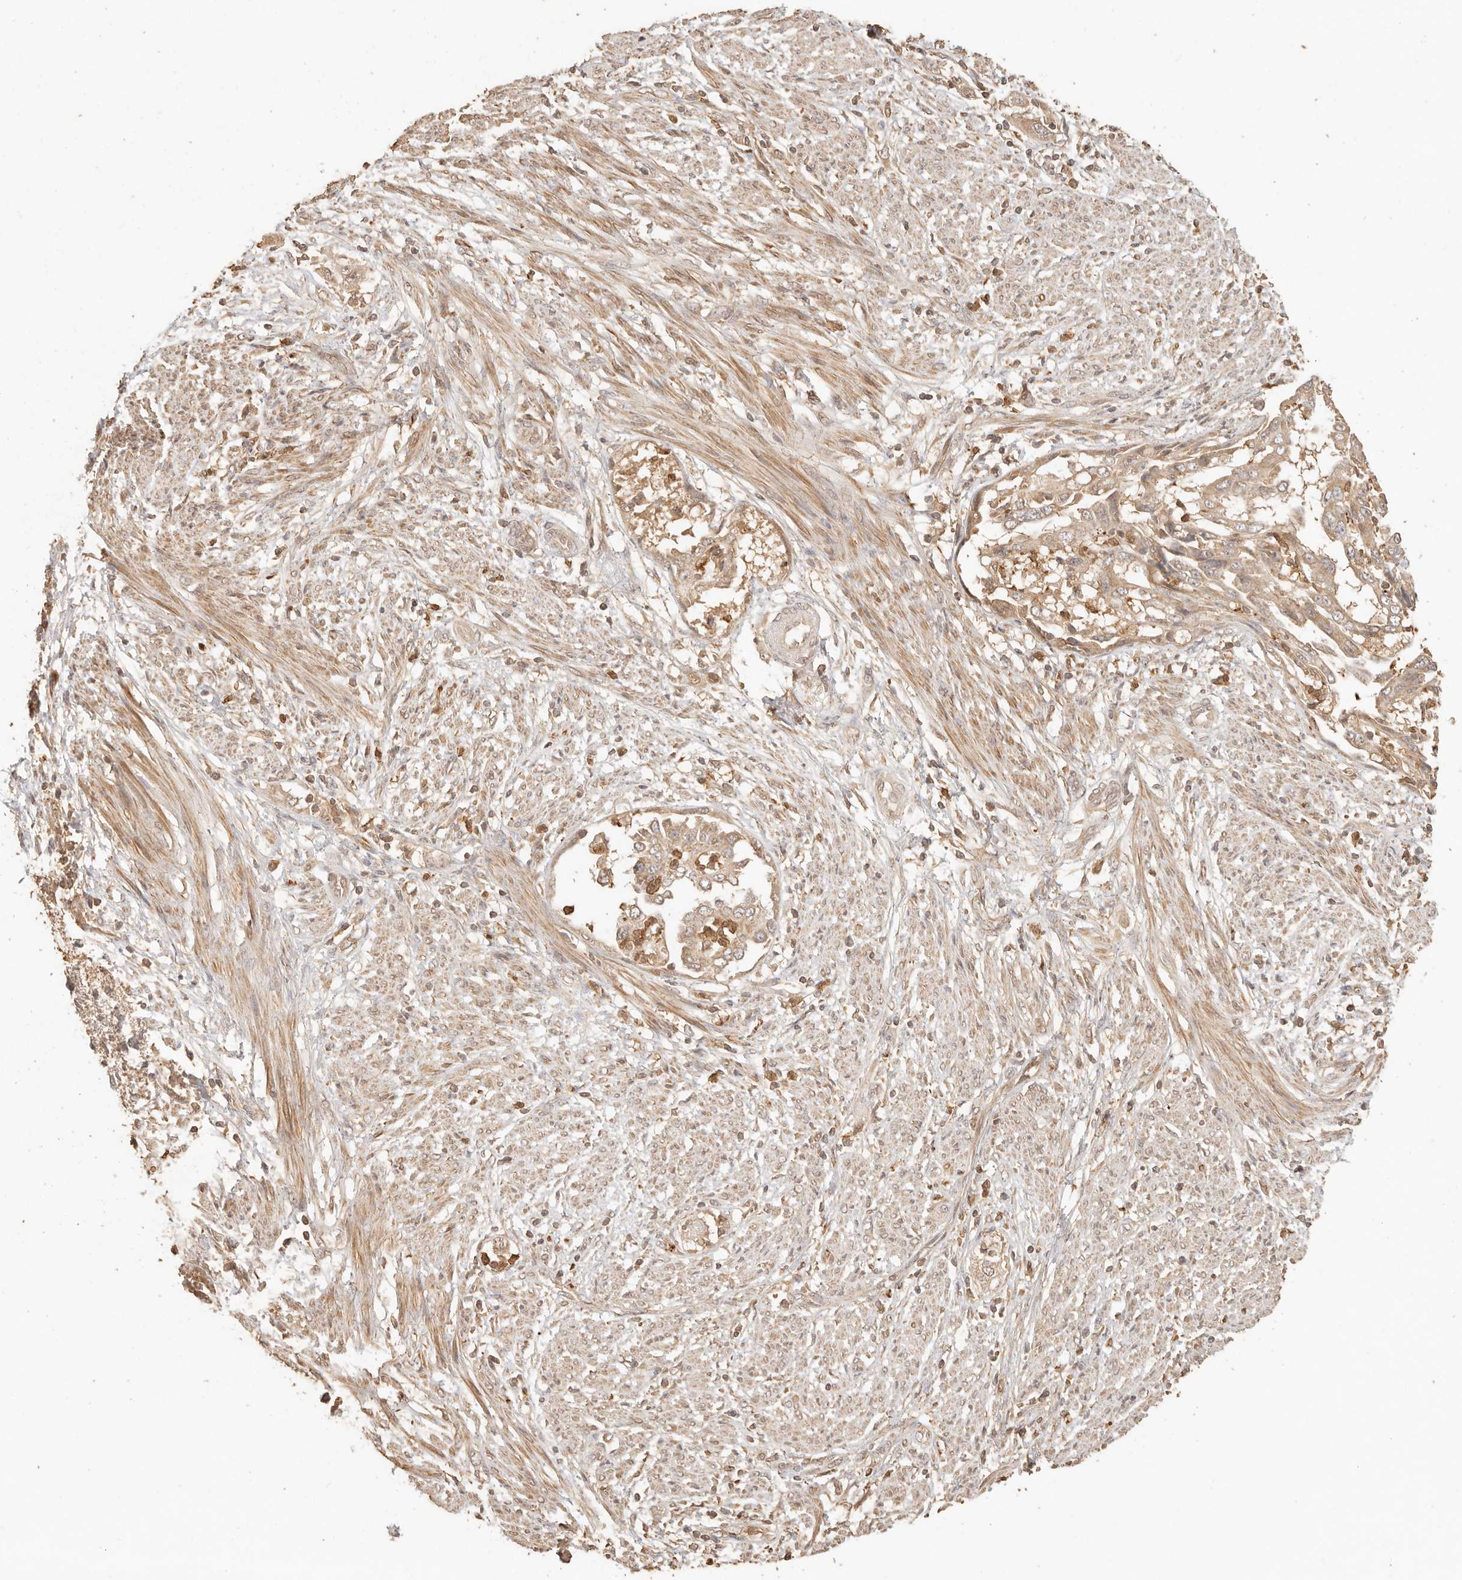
{"staining": {"intensity": "moderate", "quantity": ">75%", "location": "cytoplasmic/membranous,nuclear"}, "tissue": "endometrial cancer", "cell_type": "Tumor cells", "image_type": "cancer", "snomed": [{"axis": "morphology", "description": "Adenocarcinoma, NOS"}, {"axis": "topography", "description": "Endometrium"}], "caption": "Endometrial adenocarcinoma tissue shows moderate cytoplasmic/membranous and nuclear expression in approximately >75% of tumor cells (IHC, brightfield microscopy, high magnification).", "gene": "INTS11", "patient": {"sex": "female", "age": 85}}